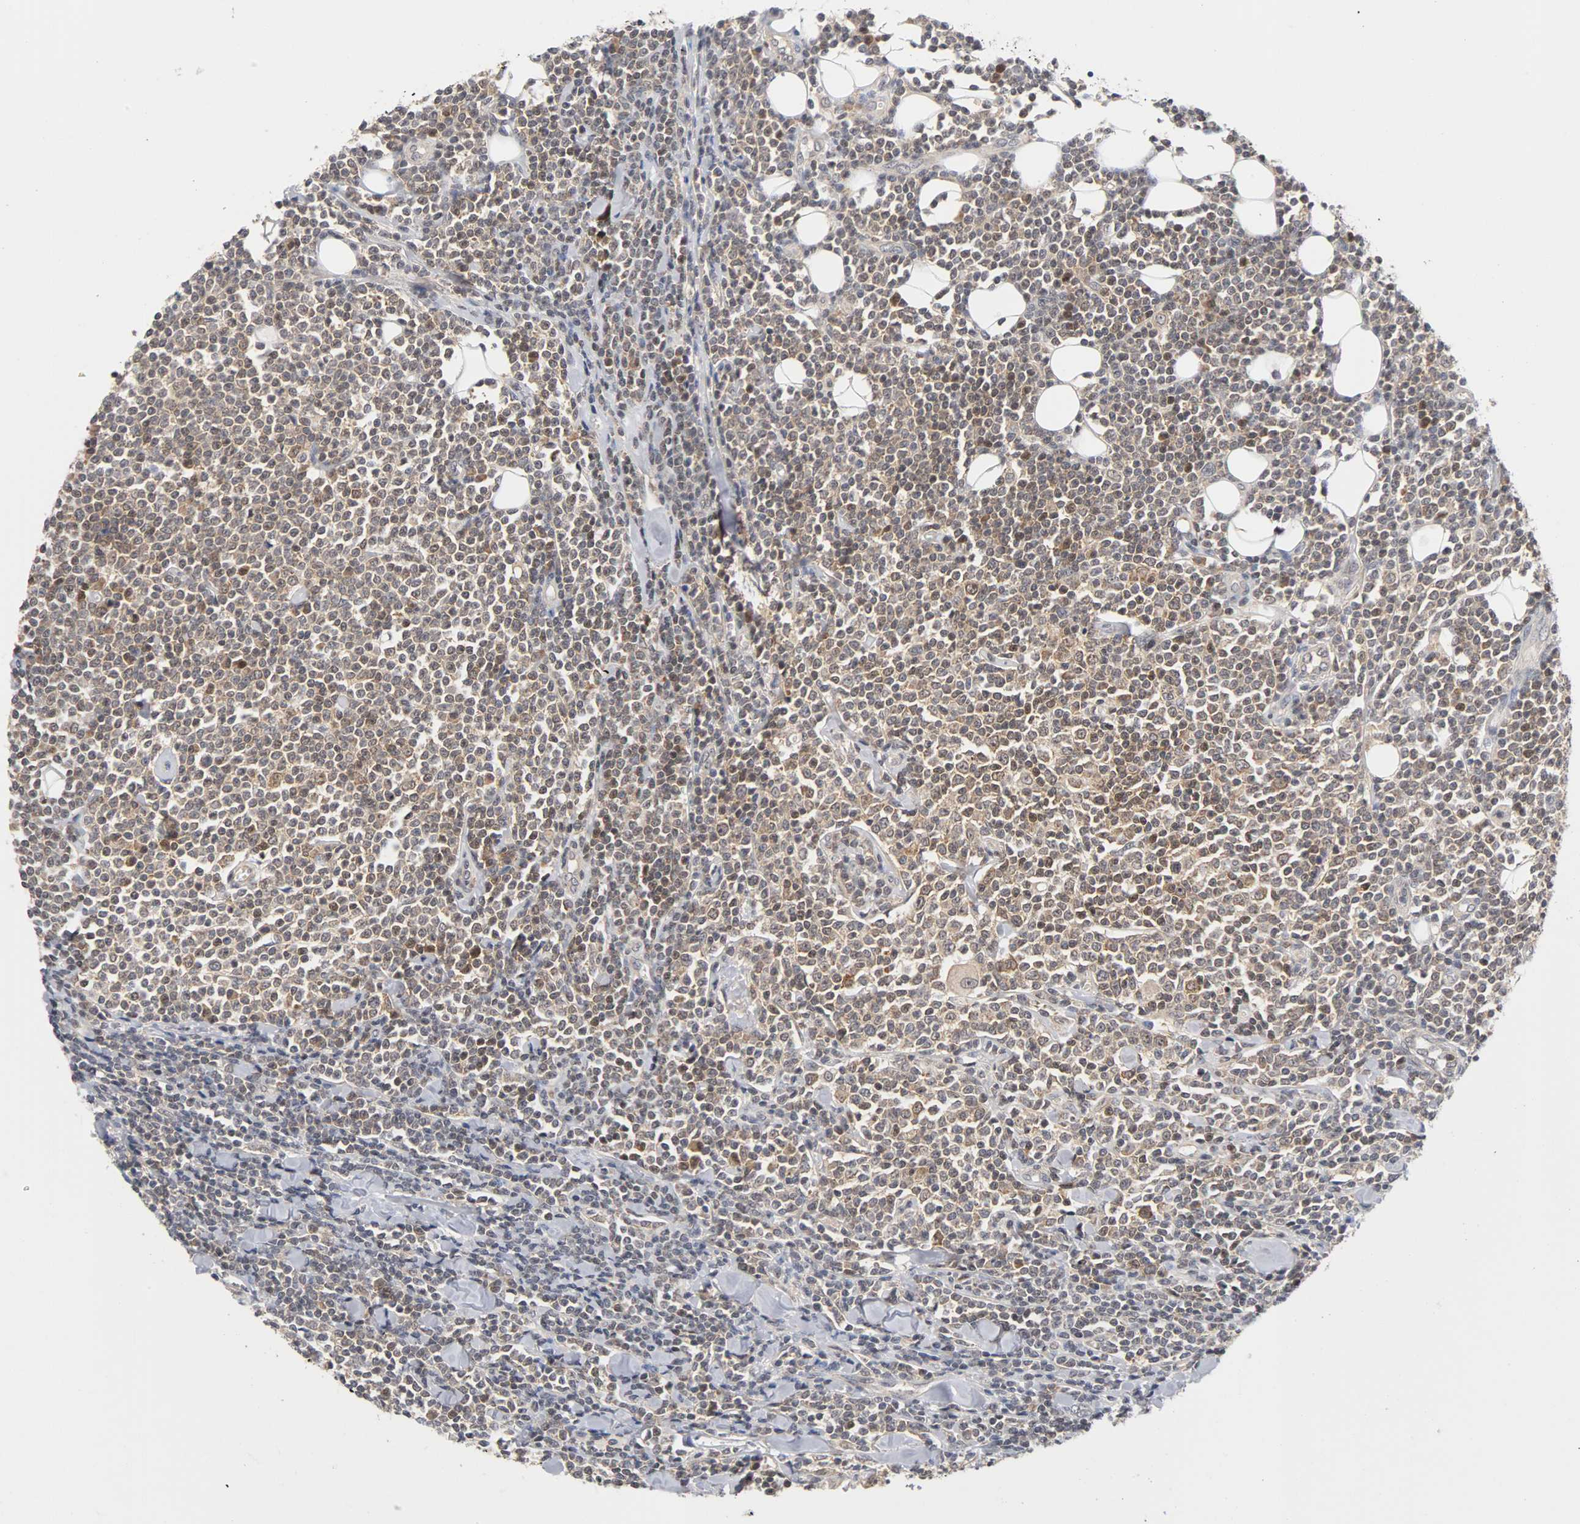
{"staining": {"intensity": "weak", "quantity": "25%-75%", "location": "cytoplasmic/membranous,nuclear"}, "tissue": "lymphoma", "cell_type": "Tumor cells", "image_type": "cancer", "snomed": [{"axis": "morphology", "description": "Malignant lymphoma, non-Hodgkin's type, Low grade"}, {"axis": "topography", "description": "Soft tissue"}], "caption": "A micrograph of human lymphoma stained for a protein shows weak cytoplasmic/membranous and nuclear brown staining in tumor cells.", "gene": "UBE2M", "patient": {"sex": "male", "age": 92}}